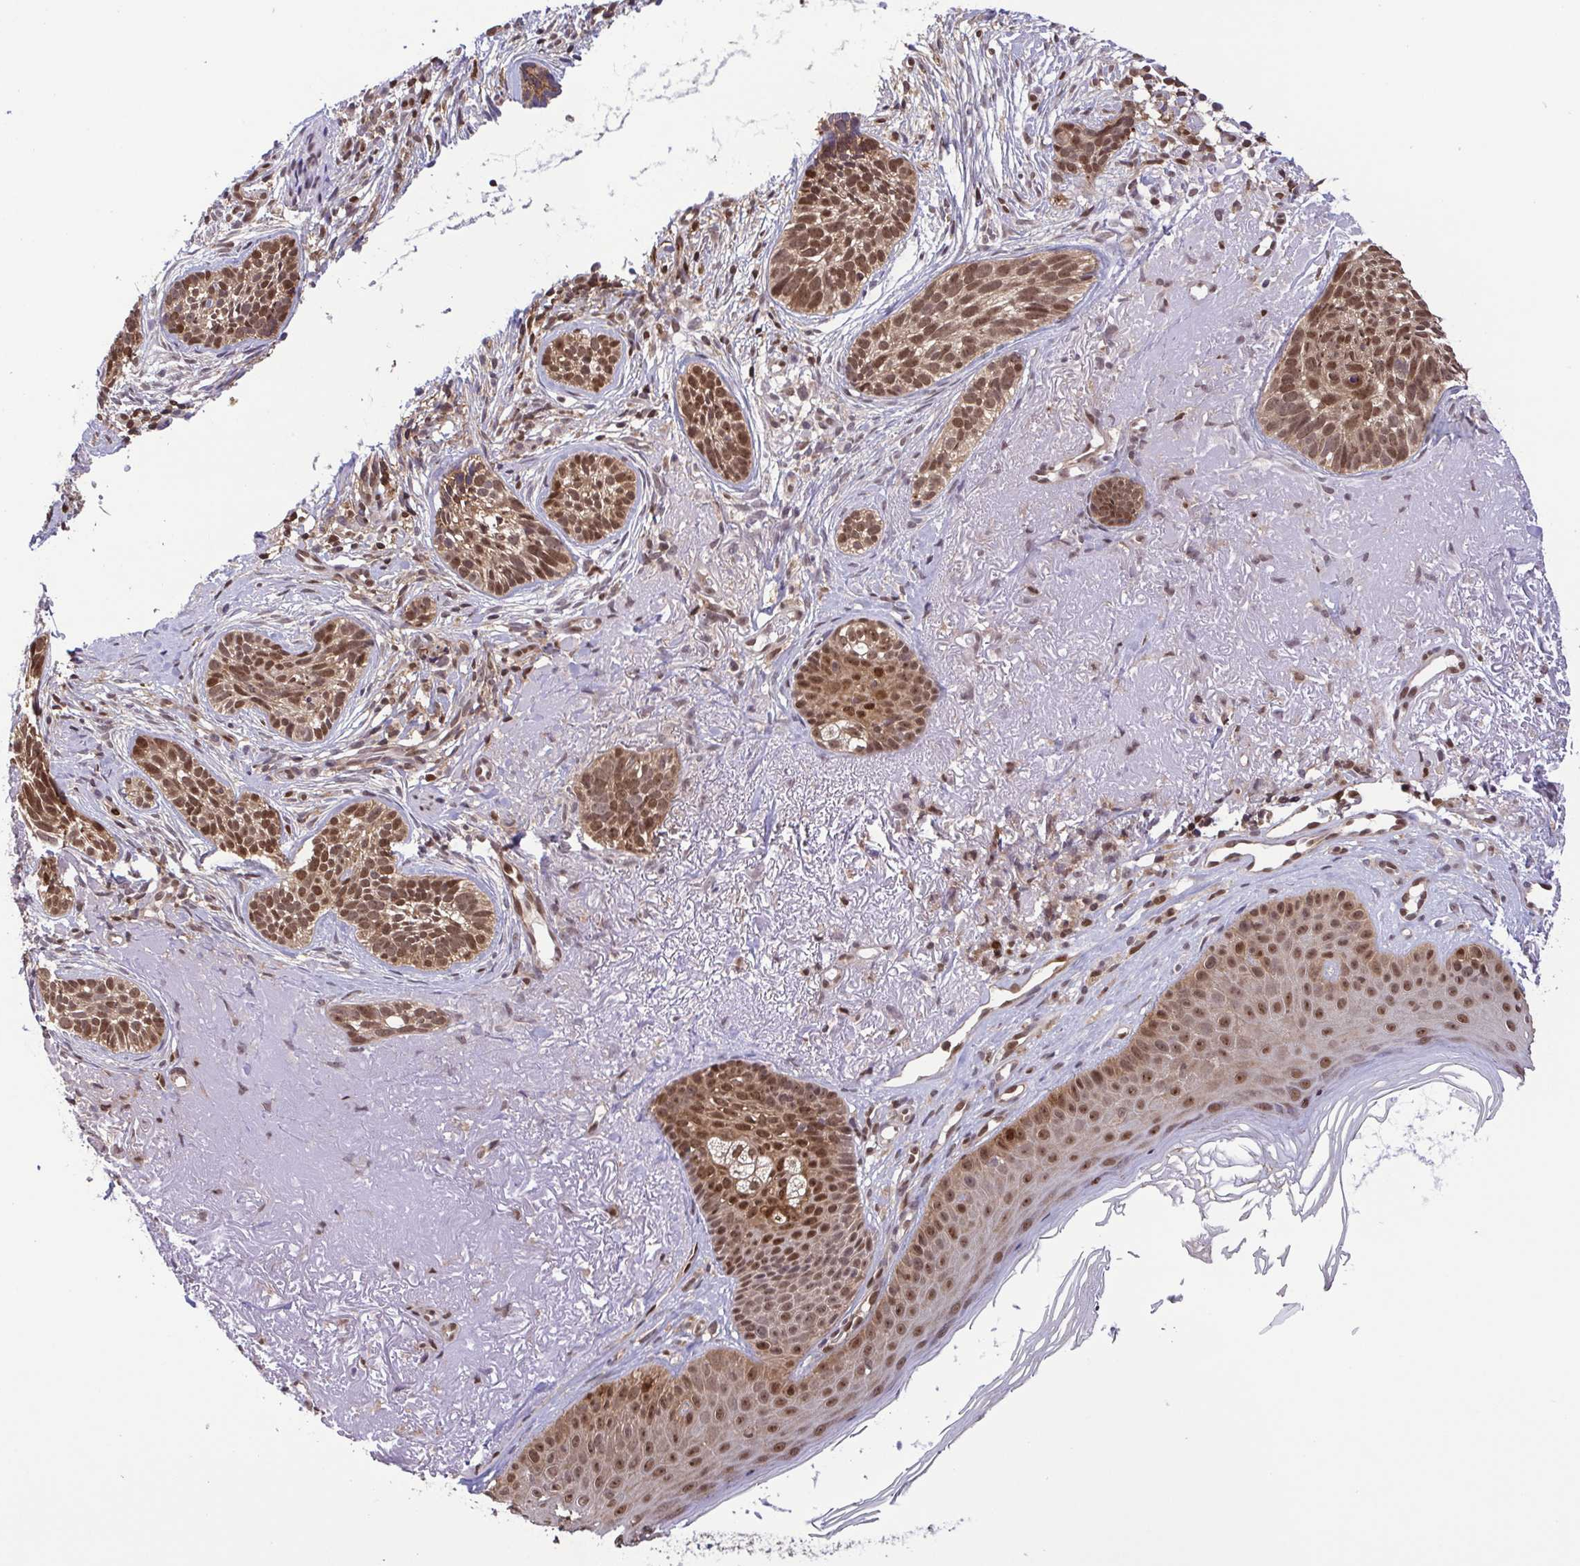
{"staining": {"intensity": "moderate", "quantity": ">75%", "location": "cytoplasmic/membranous,nuclear"}, "tissue": "skin cancer", "cell_type": "Tumor cells", "image_type": "cancer", "snomed": [{"axis": "morphology", "description": "Basal cell carcinoma"}, {"axis": "morphology", "description": "BCC, high aggressive"}, {"axis": "topography", "description": "Skin"}], "caption": "This micrograph exhibits bcc,  high aggressive (skin) stained with immunohistochemistry to label a protein in brown. The cytoplasmic/membranous and nuclear of tumor cells show moderate positivity for the protein. Nuclei are counter-stained blue.", "gene": "CHMP1B", "patient": {"sex": "female", "age": 86}}